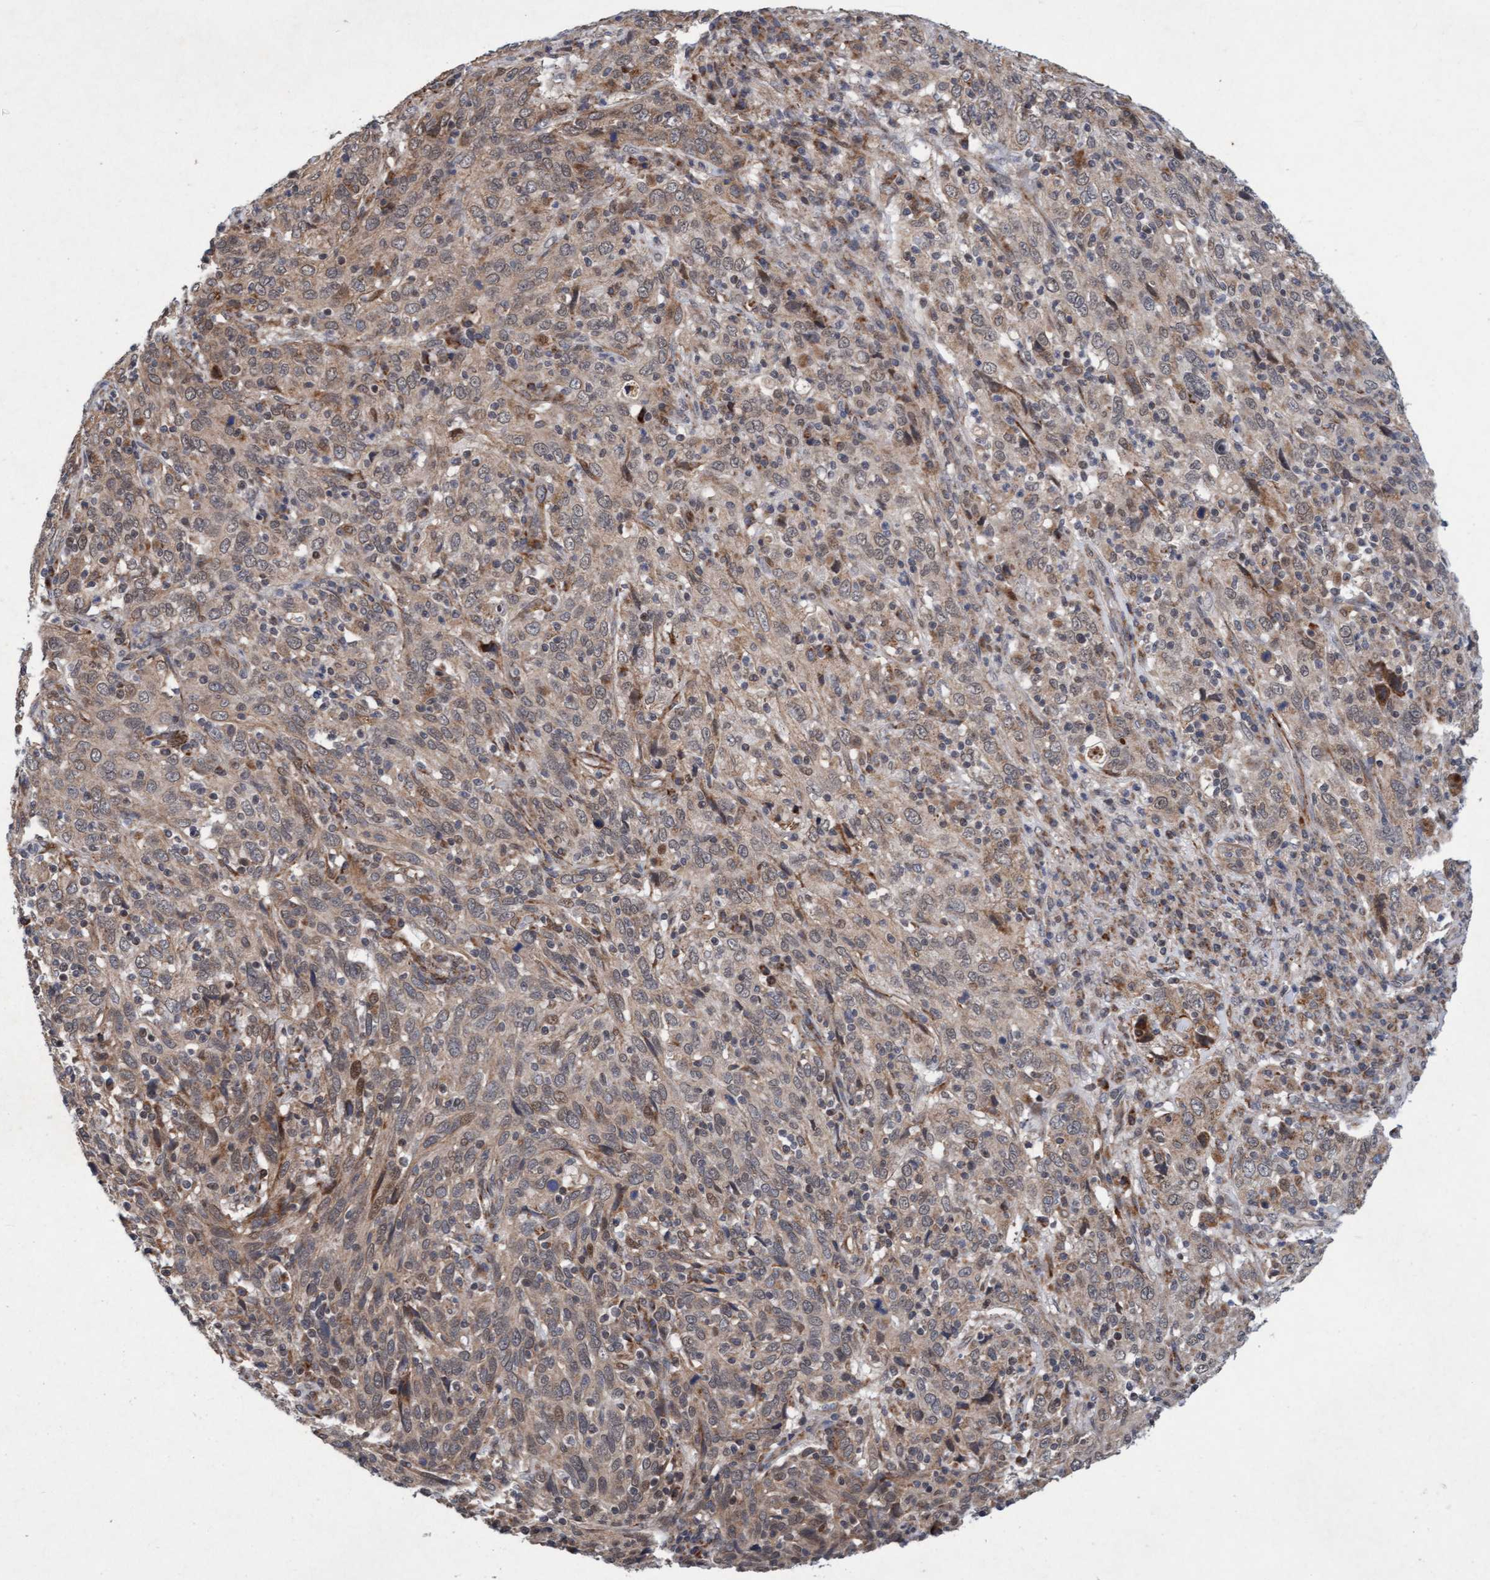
{"staining": {"intensity": "weak", "quantity": ">75%", "location": "cytoplasmic/membranous"}, "tissue": "cervical cancer", "cell_type": "Tumor cells", "image_type": "cancer", "snomed": [{"axis": "morphology", "description": "Squamous cell carcinoma, NOS"}, {"axis": "topography", "description": "Cervix"}], "caption": "A brown stain highlights weak cytoplasmic/membranous expression of a protein in cervical cancer tumor cells.", "gene": "TMEM70", "patient": {"sex": "female", "age": 46}}